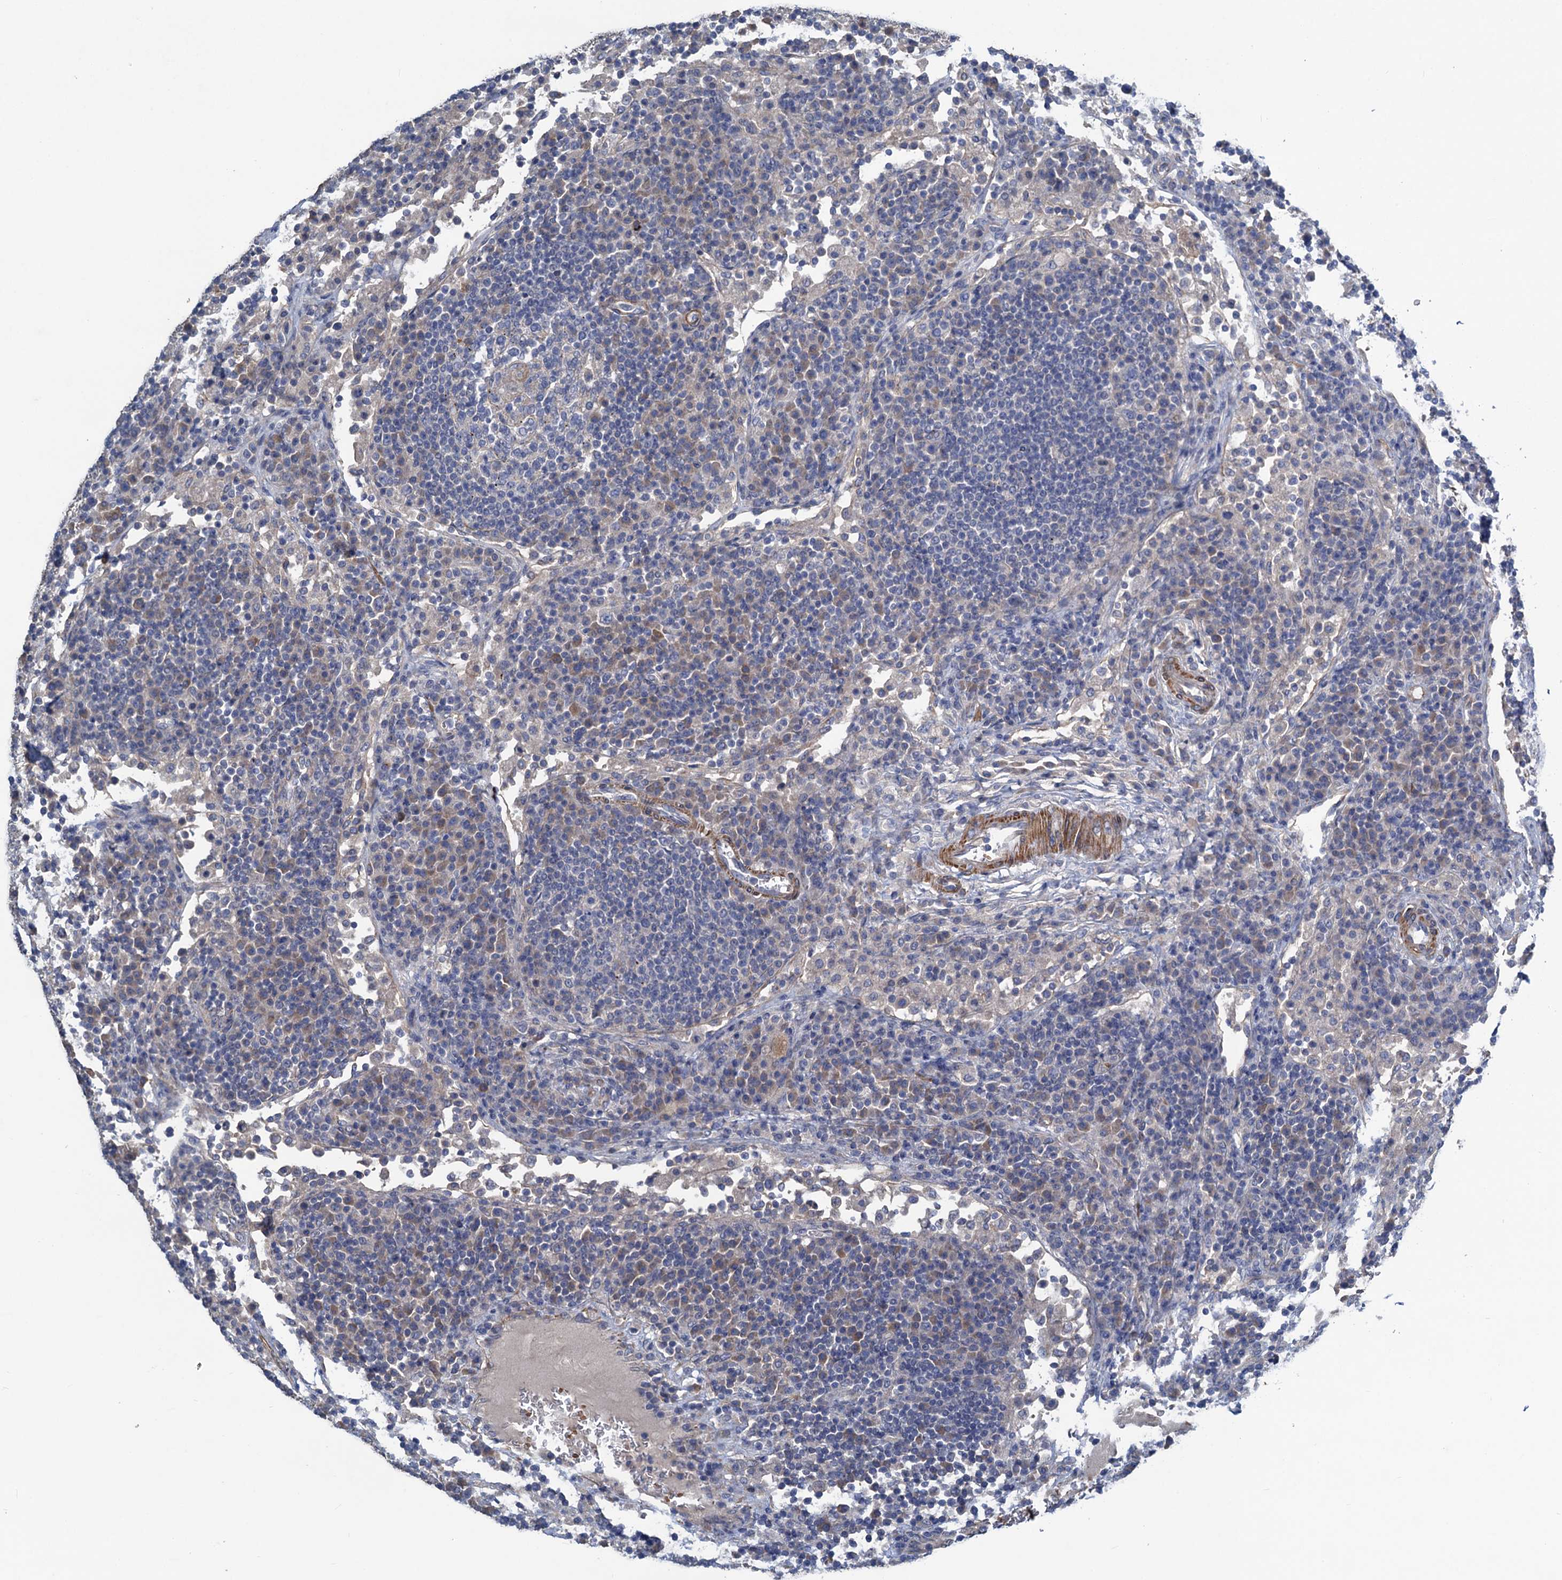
{"staining": {"intensity": "negative", "quantity": "none", "location": "none"}, "tissue": "lymph node", "cell_type": "Germinal center cells", "image_type": "normal", "snomed": [{"axis": "morphology", "description": "Normal tissue, NOS"}, {"axis": "topography", "description": "Lymph node"}], "caption": "This is an immunohistochemistry histopathology image of benign lymph node. There is no expression in germinal center cells.", "gene": "SMCO3", "patient": {"sex": "female", "age": 53}}